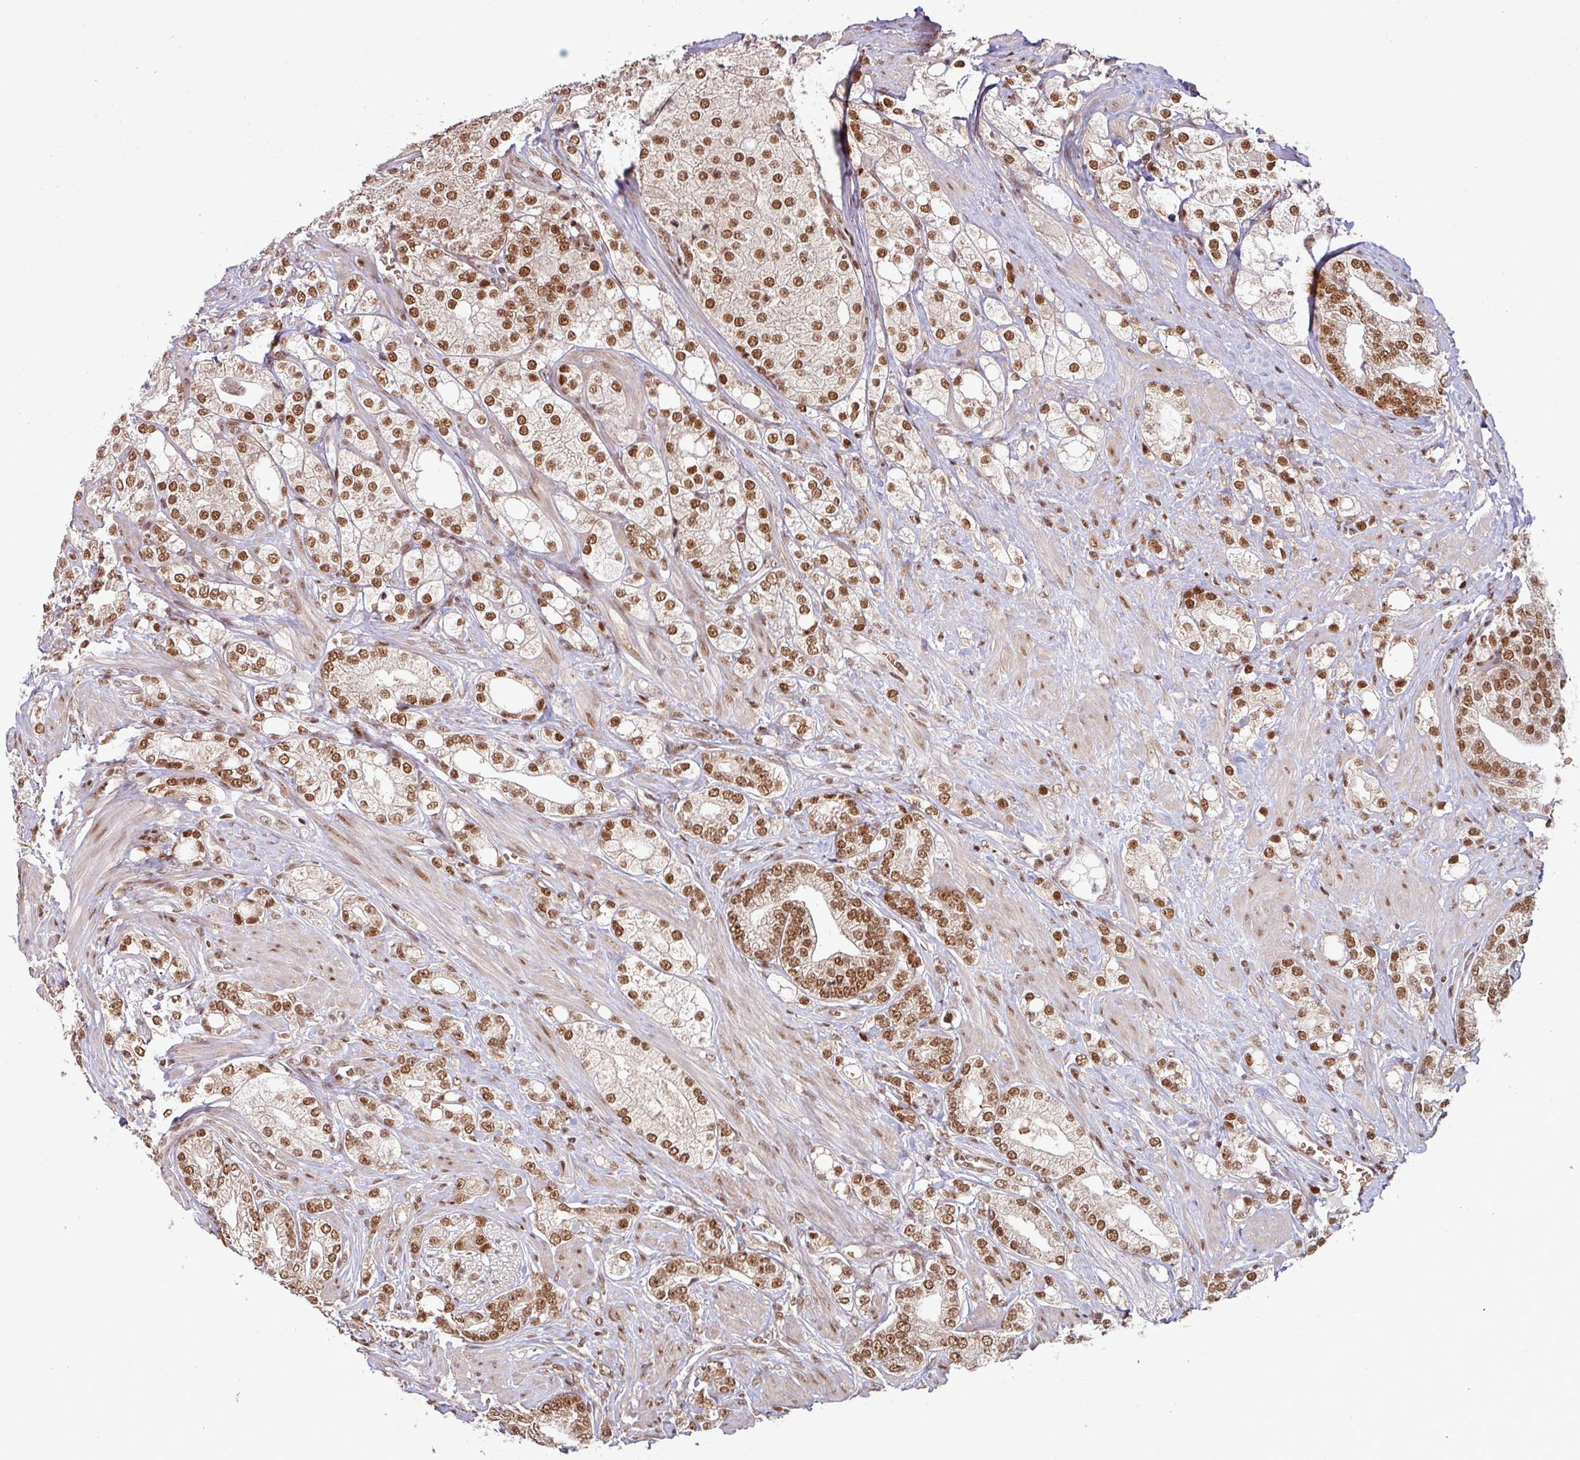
{"staining": {"intensity": "strong", "quantity": ">75%", "location": "nuclear"}, "tissue": "prostate cancer", "cell_type": "Tumor cells", "image_type": "cancer", "snomed": [{"axis": "morphology", "description": "Adenocarcinoma, High grade"}, {"axis": "topography", "description": "Prostate"}], "caption": "This is an image of immunohistochemistry staining of prostate cancer, which shows strong positivity in the nuclear of tumor cells.", "gene": "PHF23", "patient": {"sex": "male", "age": 50}}